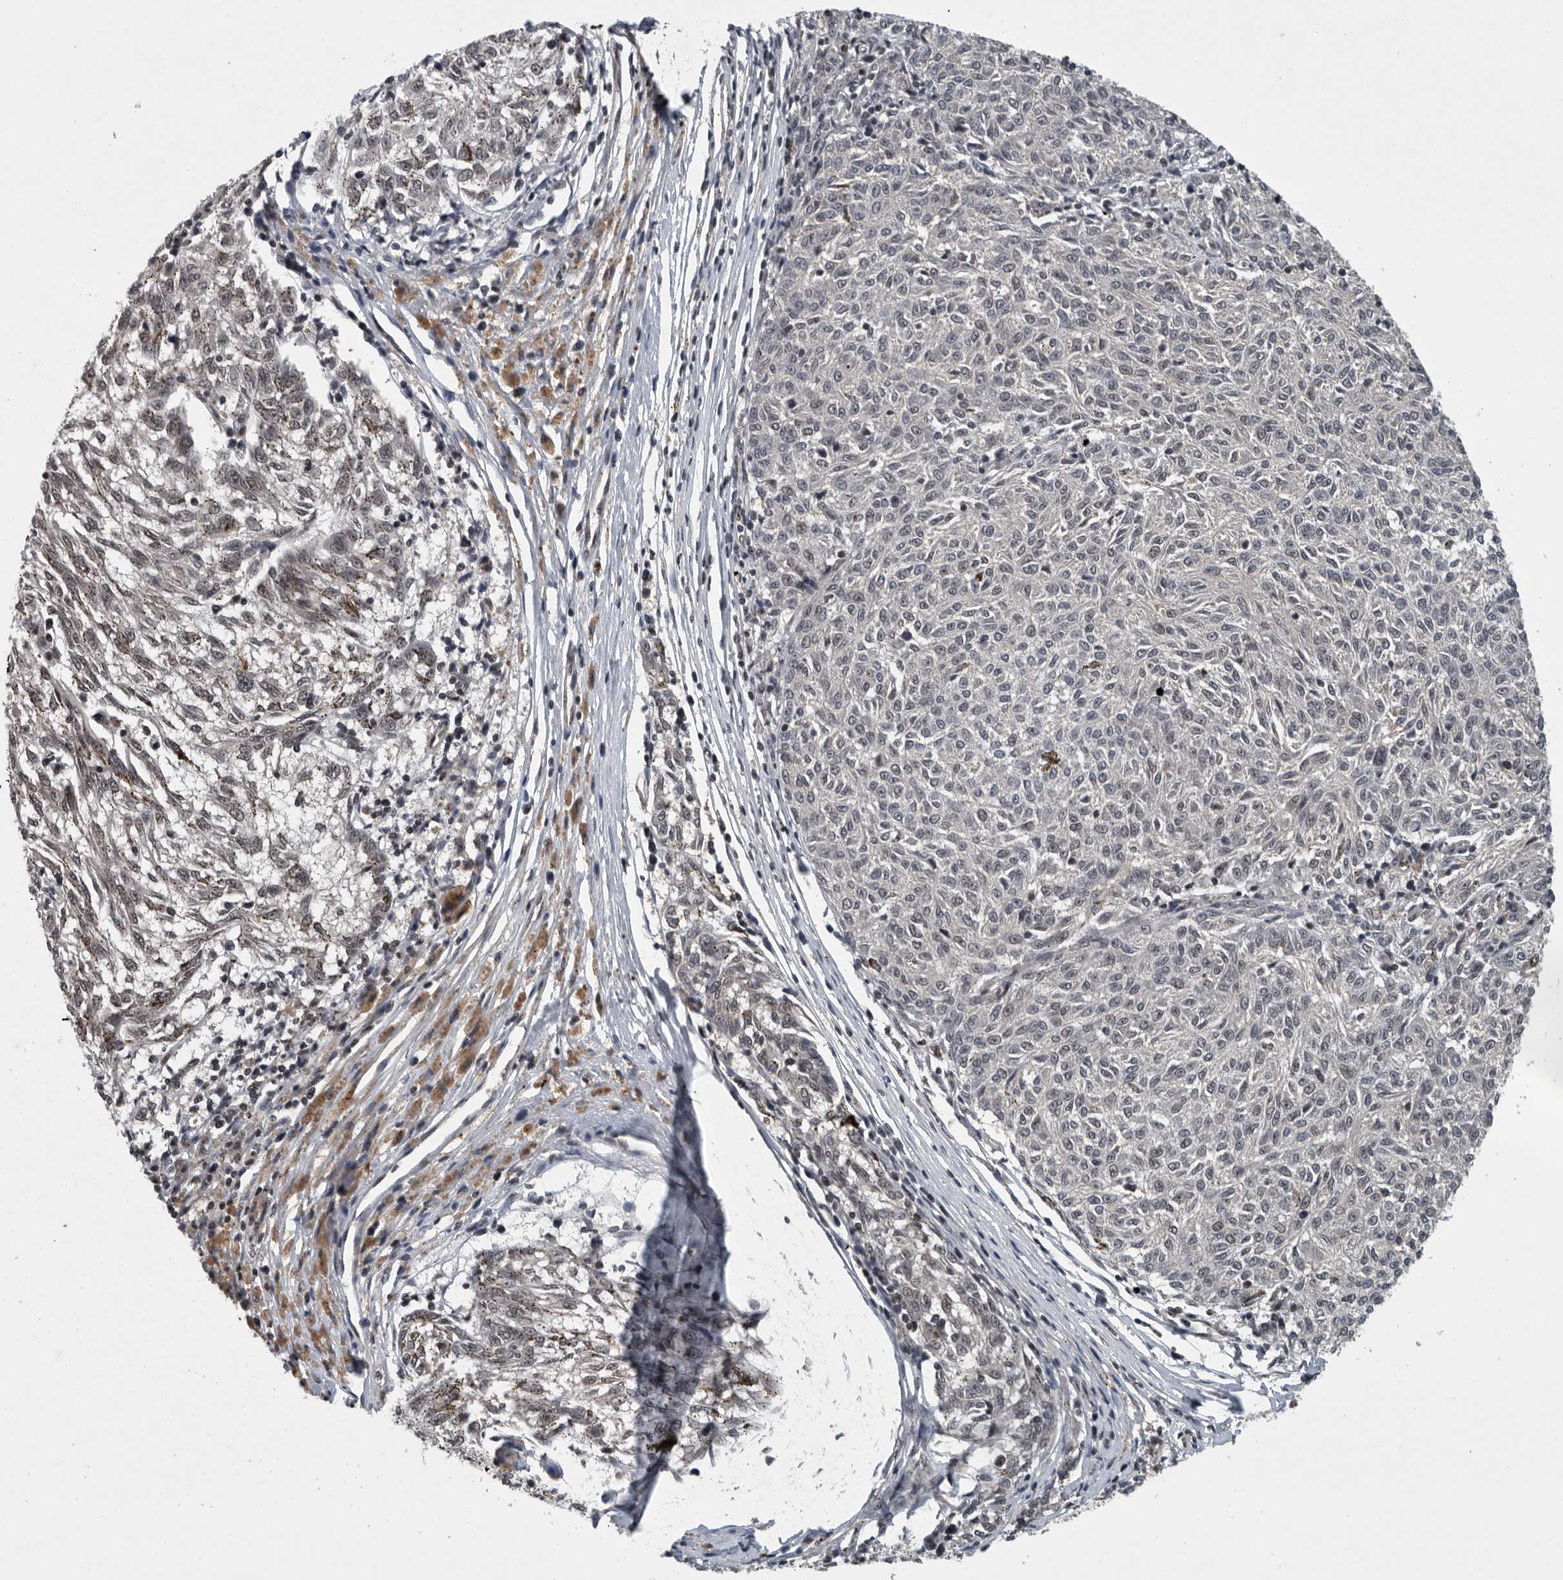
{"staining": {"intensity": "negative", "quantity": "none", "location": "none"}, "tissue": "melanoma", "cell_type": "Tumor cells", "image_type": "cancer", "snomed": [{"axis": "morphology", "description": "Malignant melanoma, NOS"}, {"axis": "topography", "description": "Skin"}], "caption": "Immunohistochemistry photomicrograph of neoplastic tissue: human melanoma stained with DAB (3,3'-diaminobenzidine) reveals no significant protein staining in tumor cells.", "gene": "SENP7", "patient": {"sex": "female", "age": 72}}